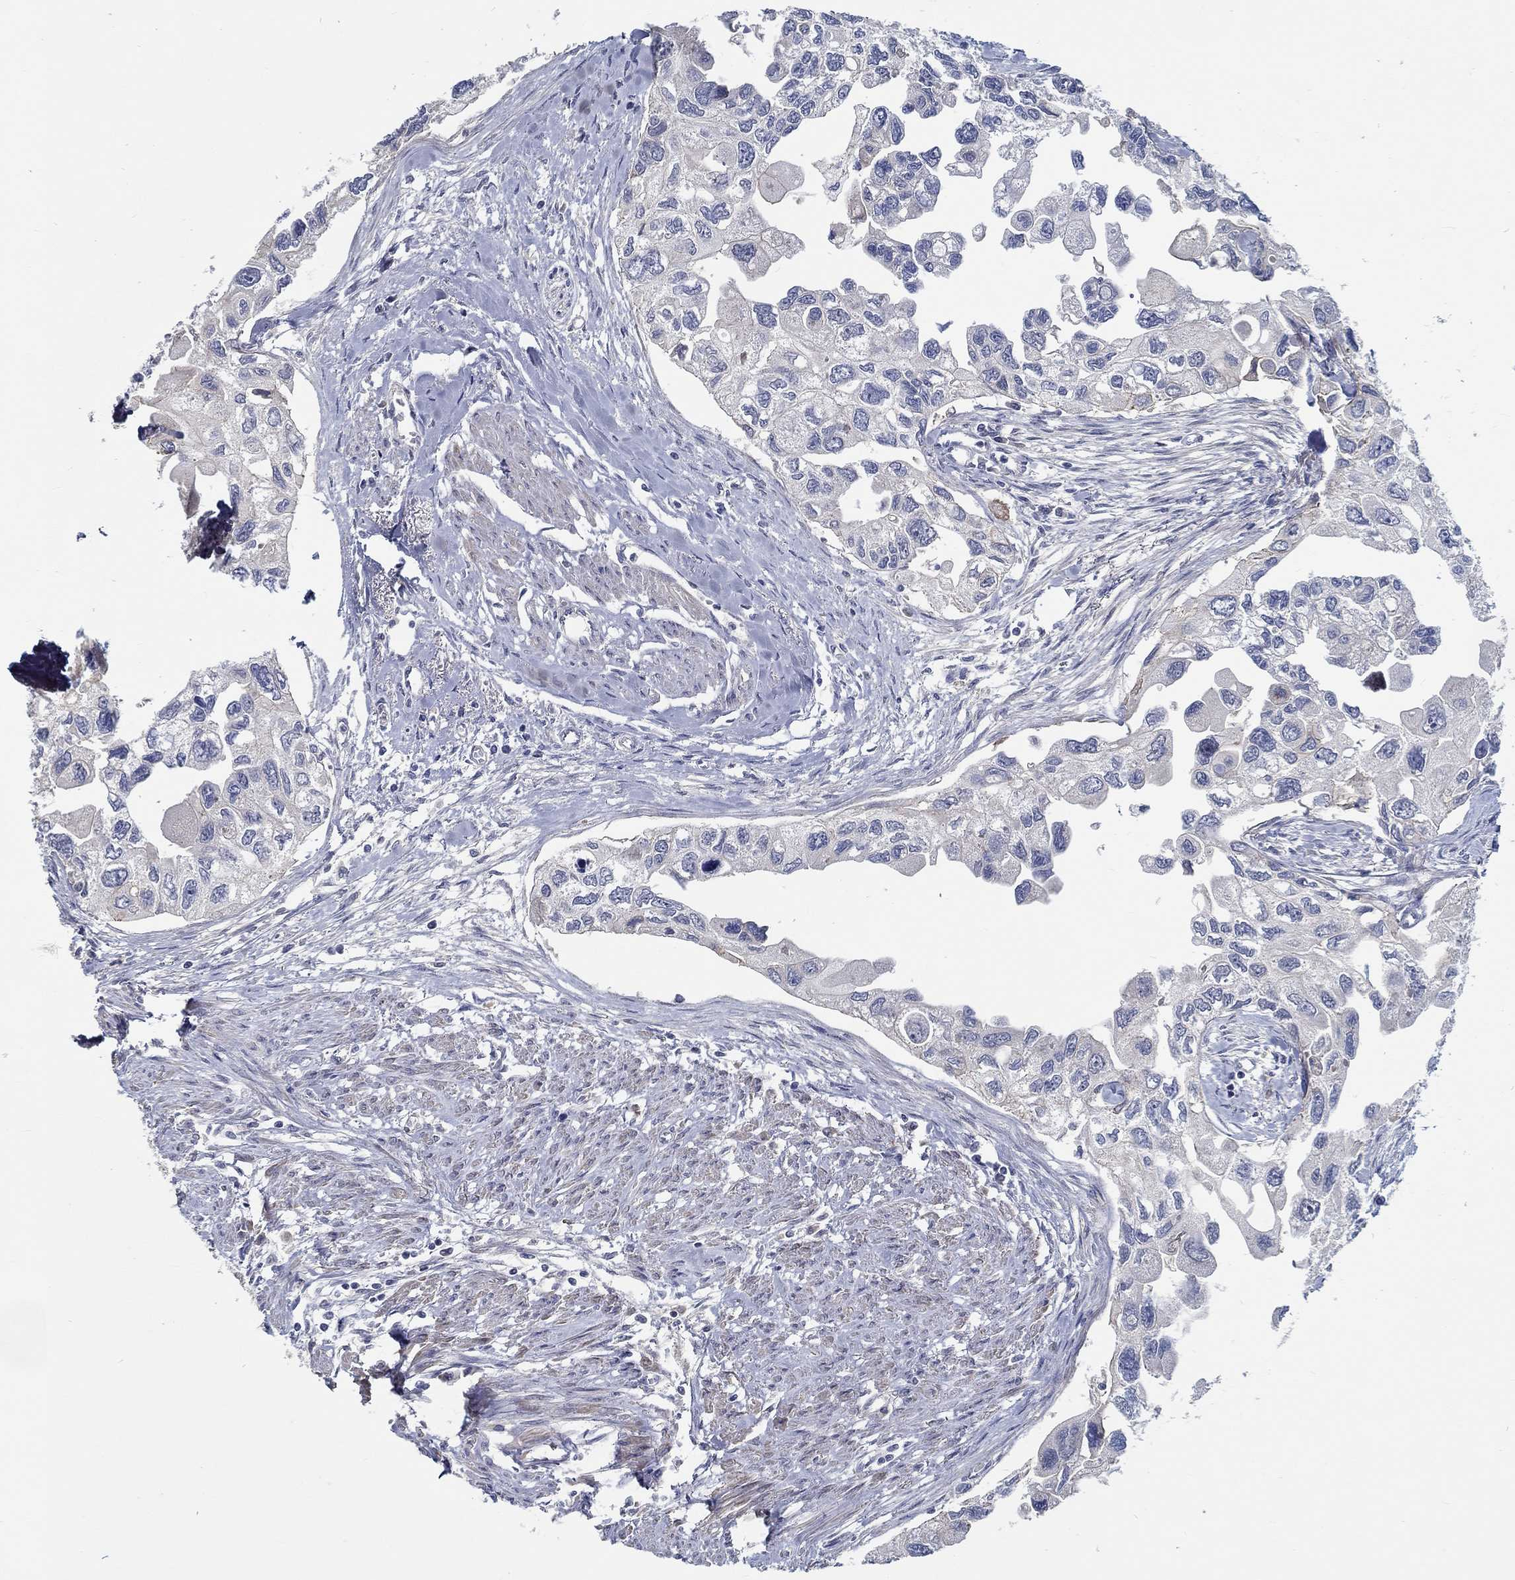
{"staining": {"intensity": "negative", "quantity": "none", "location": "none"}, "tissue": "urothelial cancer", "cell_type": "Tumor cells", "image_type": "cancer", "snomed": [{"axis": "morphology", "description": "Urothelial carcinoma, High grade"}, {"axis": "topography", "description": "Urinary bladder"}], "caption": "Tumor cells show no significant expression in urothelial cancer.", "gene": "MYBPC1", "patient": {"sex": "male", "age": 59}}